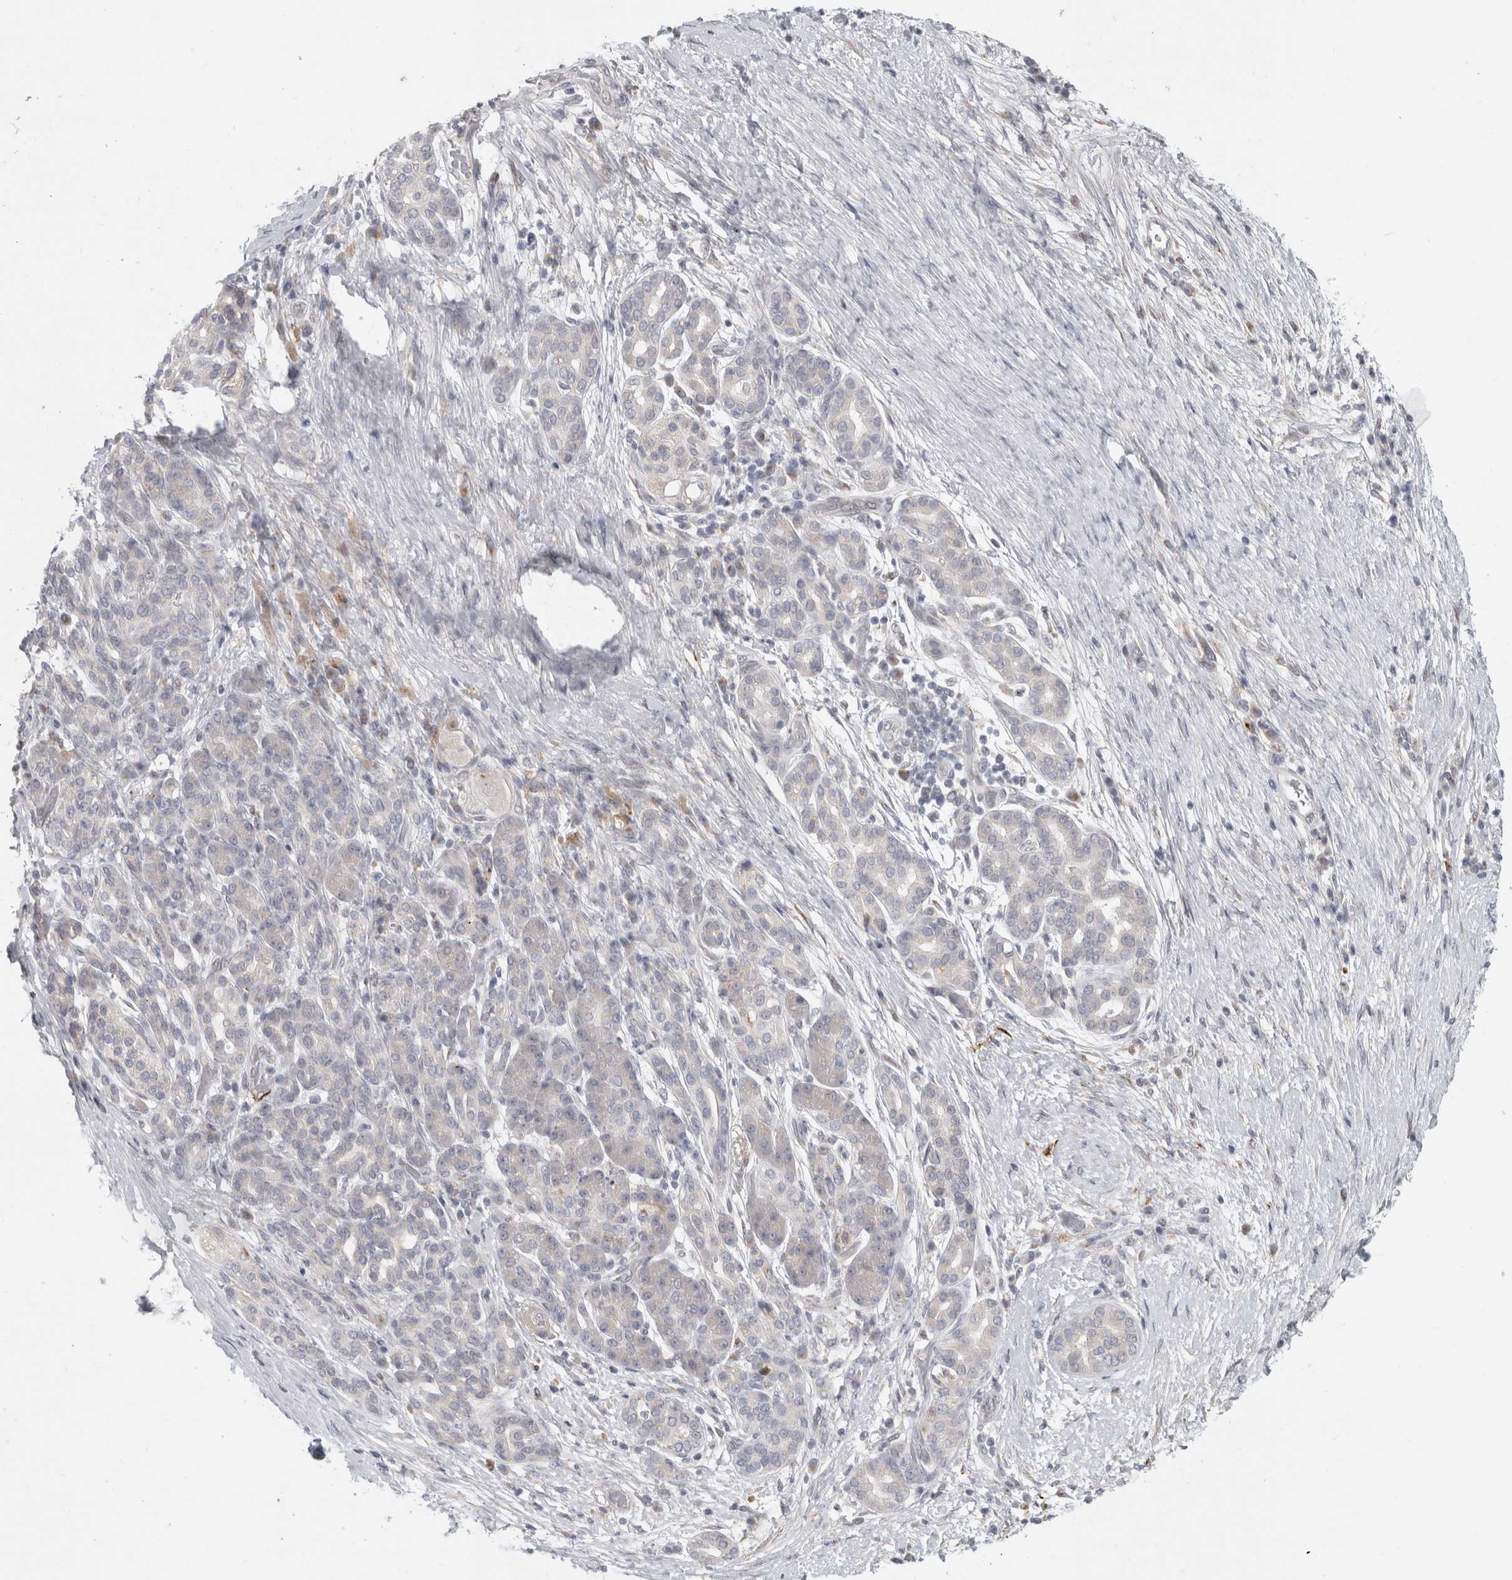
{"staining": {"intensity": "negative", "quantity": "none", "location": "none"}, "tissue": "pancreatic cancer", "cell_type": "Tumor cells", "image_type": "cancer", "snomed": [{"axis": "morphology", "description": "Adenocarcinoma, NOS"}, {"axis": "topography", "description": "Pancreas"}], "caption": "DAB (3,3'-diaminobenzidine) immunohistochemical staining of pancreatic adenocarcinoma exhibits no significant expression in tumor cells.", "gene": "MGAT1", "patient": {"sex": "male", "age": 72}}